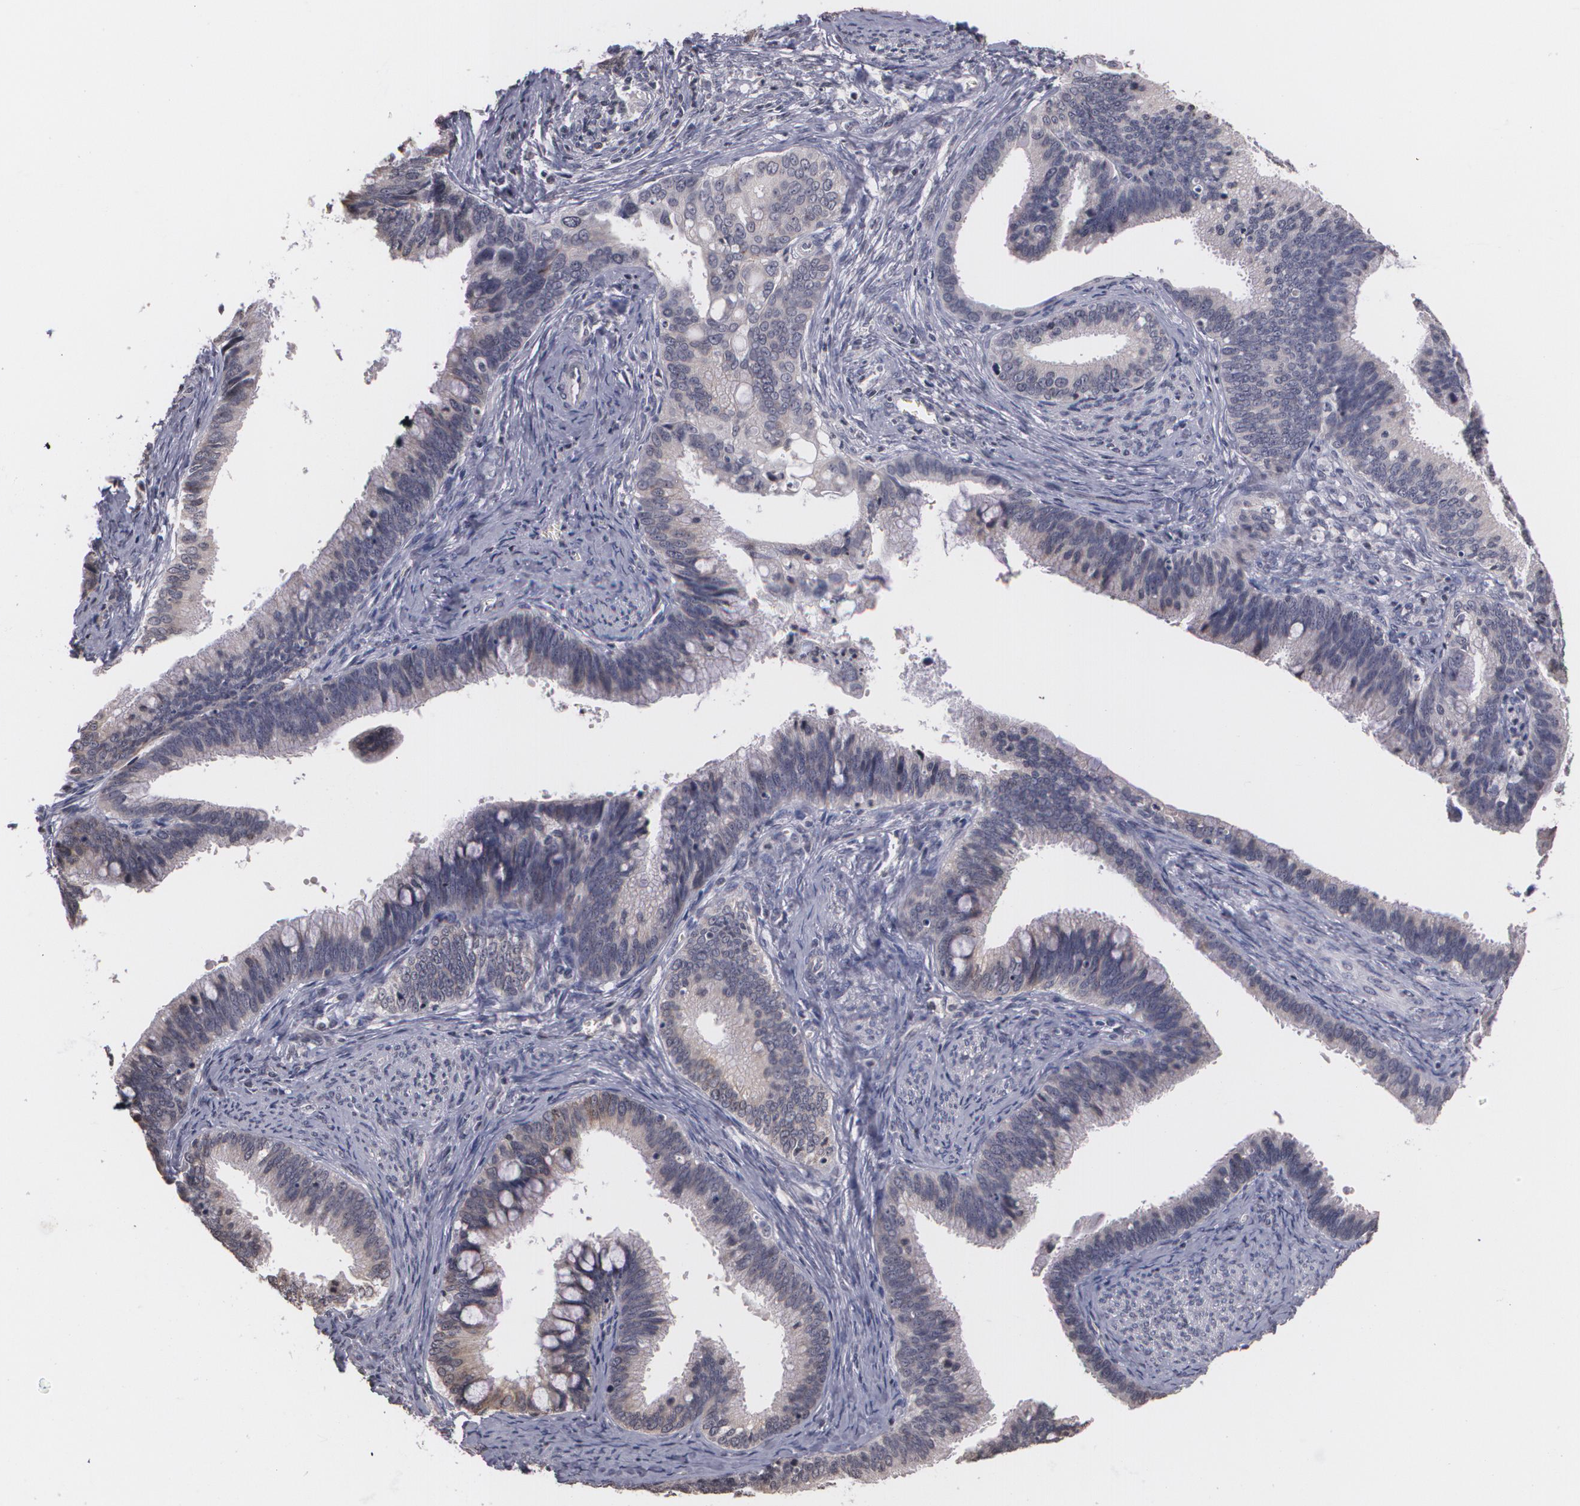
{"staining": {"intensity": "negative", "quantity": "none", "location": "none"}, "tissue": "cervical cancer", "cell_type": "Tumor cells", "image_type": "cancer", "snomed": [{"axis": "morphology", "description": "Adenocarcinoma, NOS"}, {"axis": "topography", "description": "Cervix"}], "caption": "Micrograph shows no protein staining in tumor cells of cervical cancer tissue.", "gene": "THRB", "patient": {"sex": "female", "age": 47}}